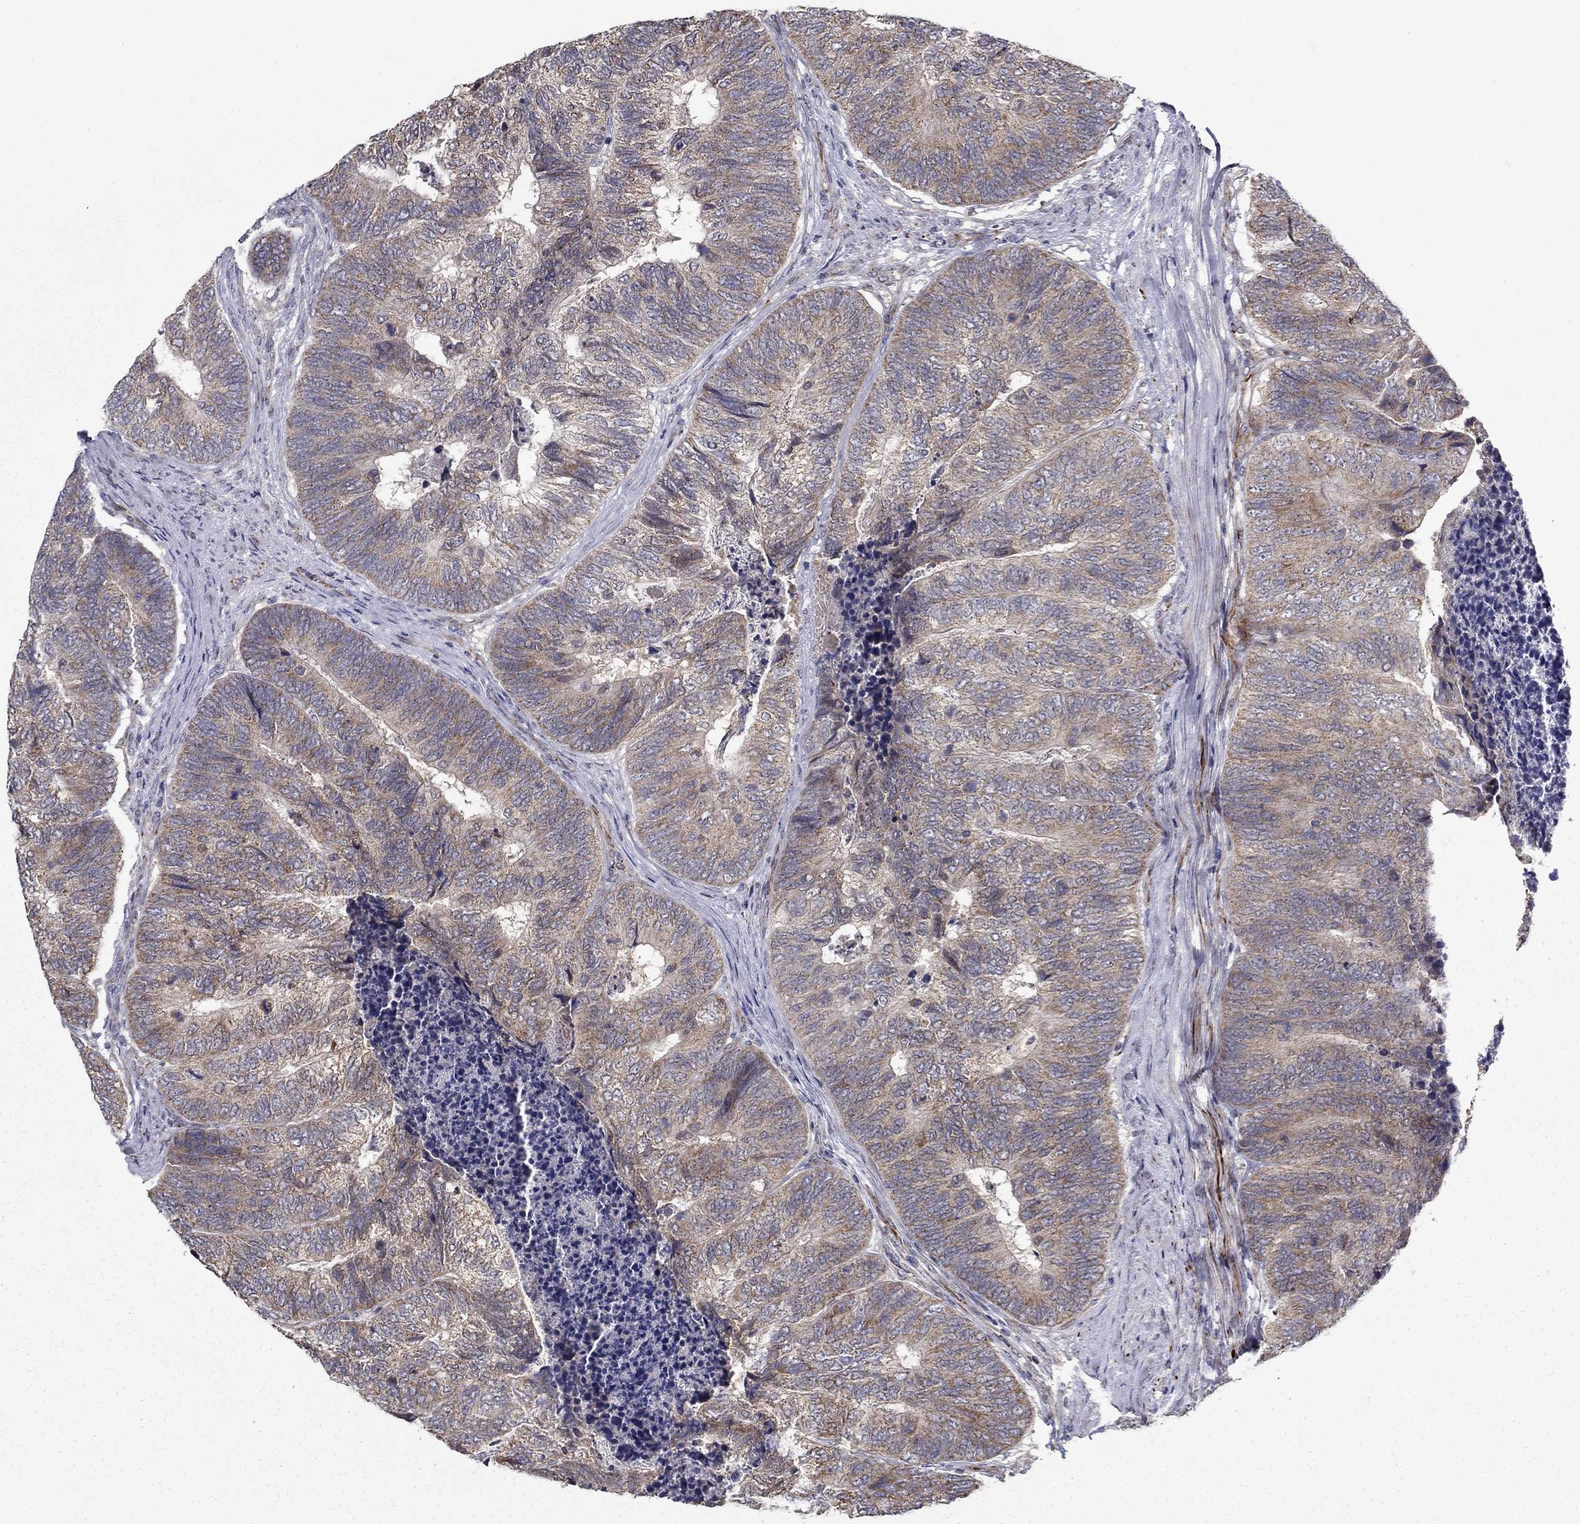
{"staining": {"intensity": "strong", "quantity": "<25%", "location": "cytoplasmic/membranous"}, "tissue": "colorectal cancer", "cell_type": "Tumor cells", "image_type": "cancer", "snomed": [{"axis": "morphology", "description": "Adenocarcinoma, NOS"}, {"axis": "topography", "description": "Colon"}], "caption": "This is a histology image of IHC staining of colorectal cancer (adenocarcinoma), which shows strong positivity in the cytoplasmic/membranous of tumor cells.", "gene": "LACTB2", "patient": {"sex": "female", "age": 67}}